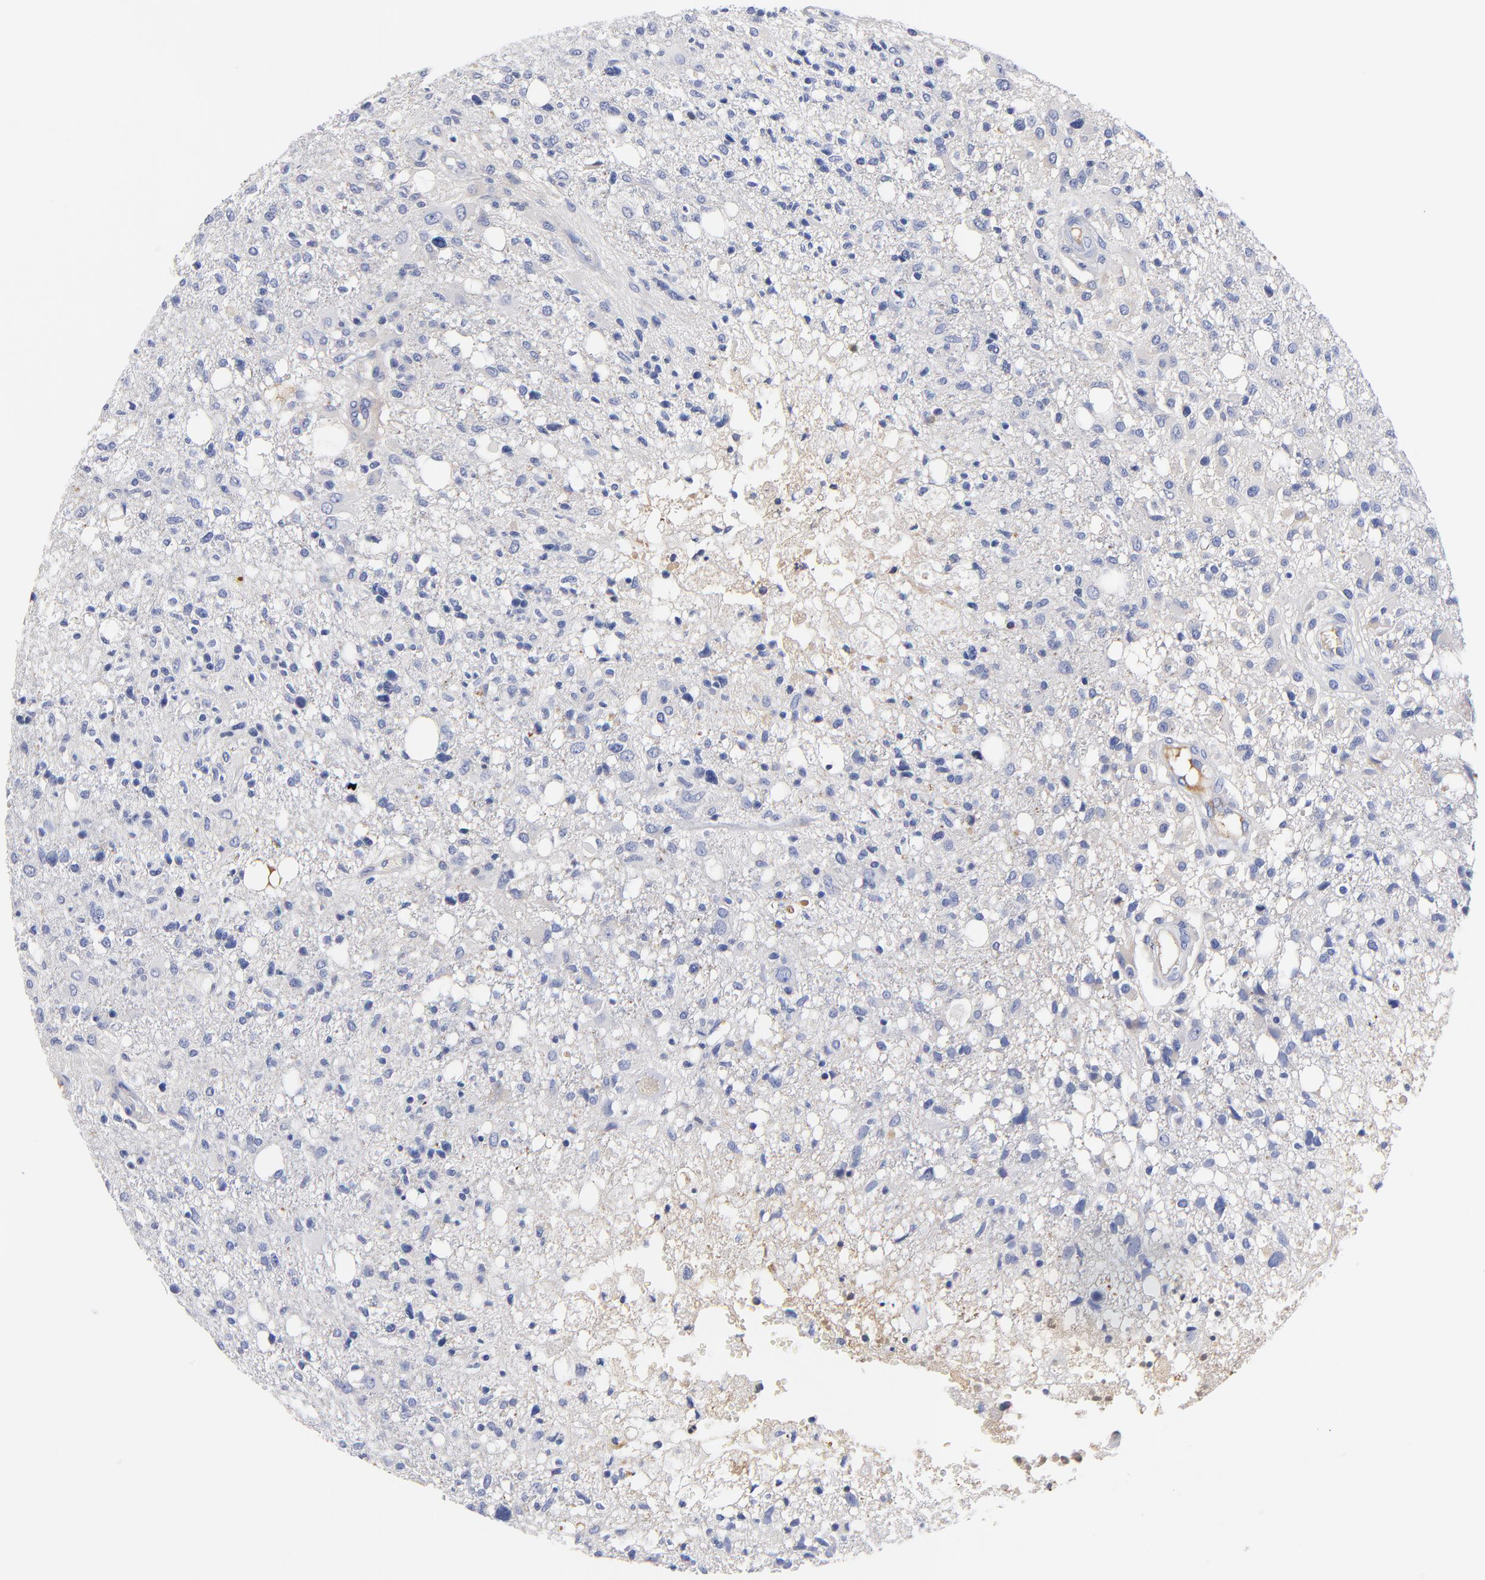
{"staining": {"intensity": "negative", "quantity": "none", "location": "none"}, "tissue": "glioma", "cell_type": "Tumor cells", "image_type": "cancer", "snomed": [{"axis": "morphology", "description": "Glioma, malignant, High grade"}, {"axis": "topography", "description": "Cerebral cortex"}], "caption": "Tumor cells are negative for brown protein staining in malignant glioma (high-grade).", "gene": "IGLV3-10", "patient": {"sex": "male", "age": 76}}